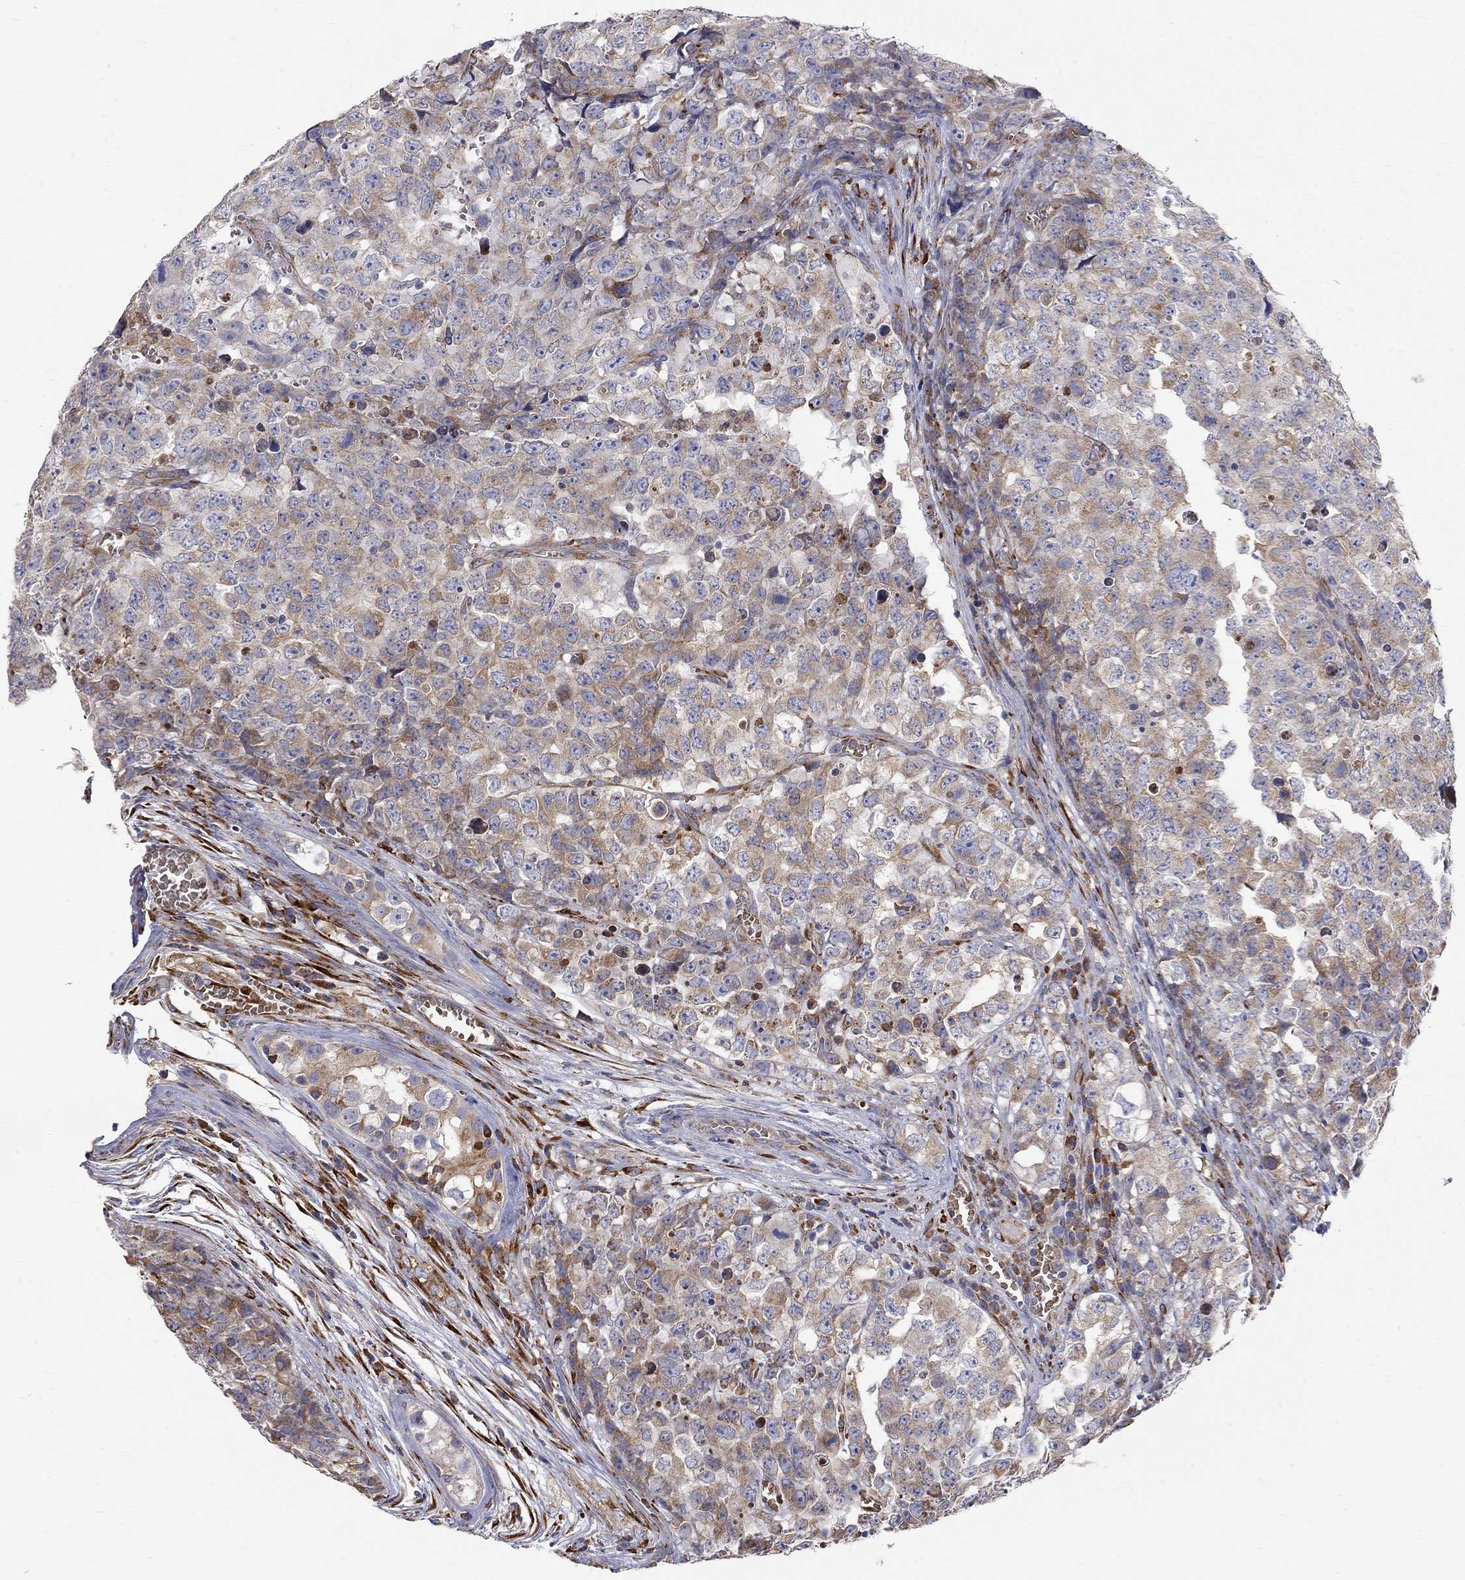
{"staining": {"intensity": "moderate", "quantity": "25%-75%", "location": "cytoplasmic/membranous"}, "tissue": "testis cancer", "cell_type": "Tumor cells", "image_type": "cancer", "snomed": [{"axis": "morphology", "description": "Carcinoma, Embryonal, NOS"}, {"axis": "topography", "description": "Testis"}], "caption": "This is an image of immunohistochemistry staining of testis cancer (embryonal carcinoma), which shows moderate staining in the cytoplasmic/membranous of tumor cells.", "gene": "CASTOR1", "patient": {"sex": "male", "age": 23}}